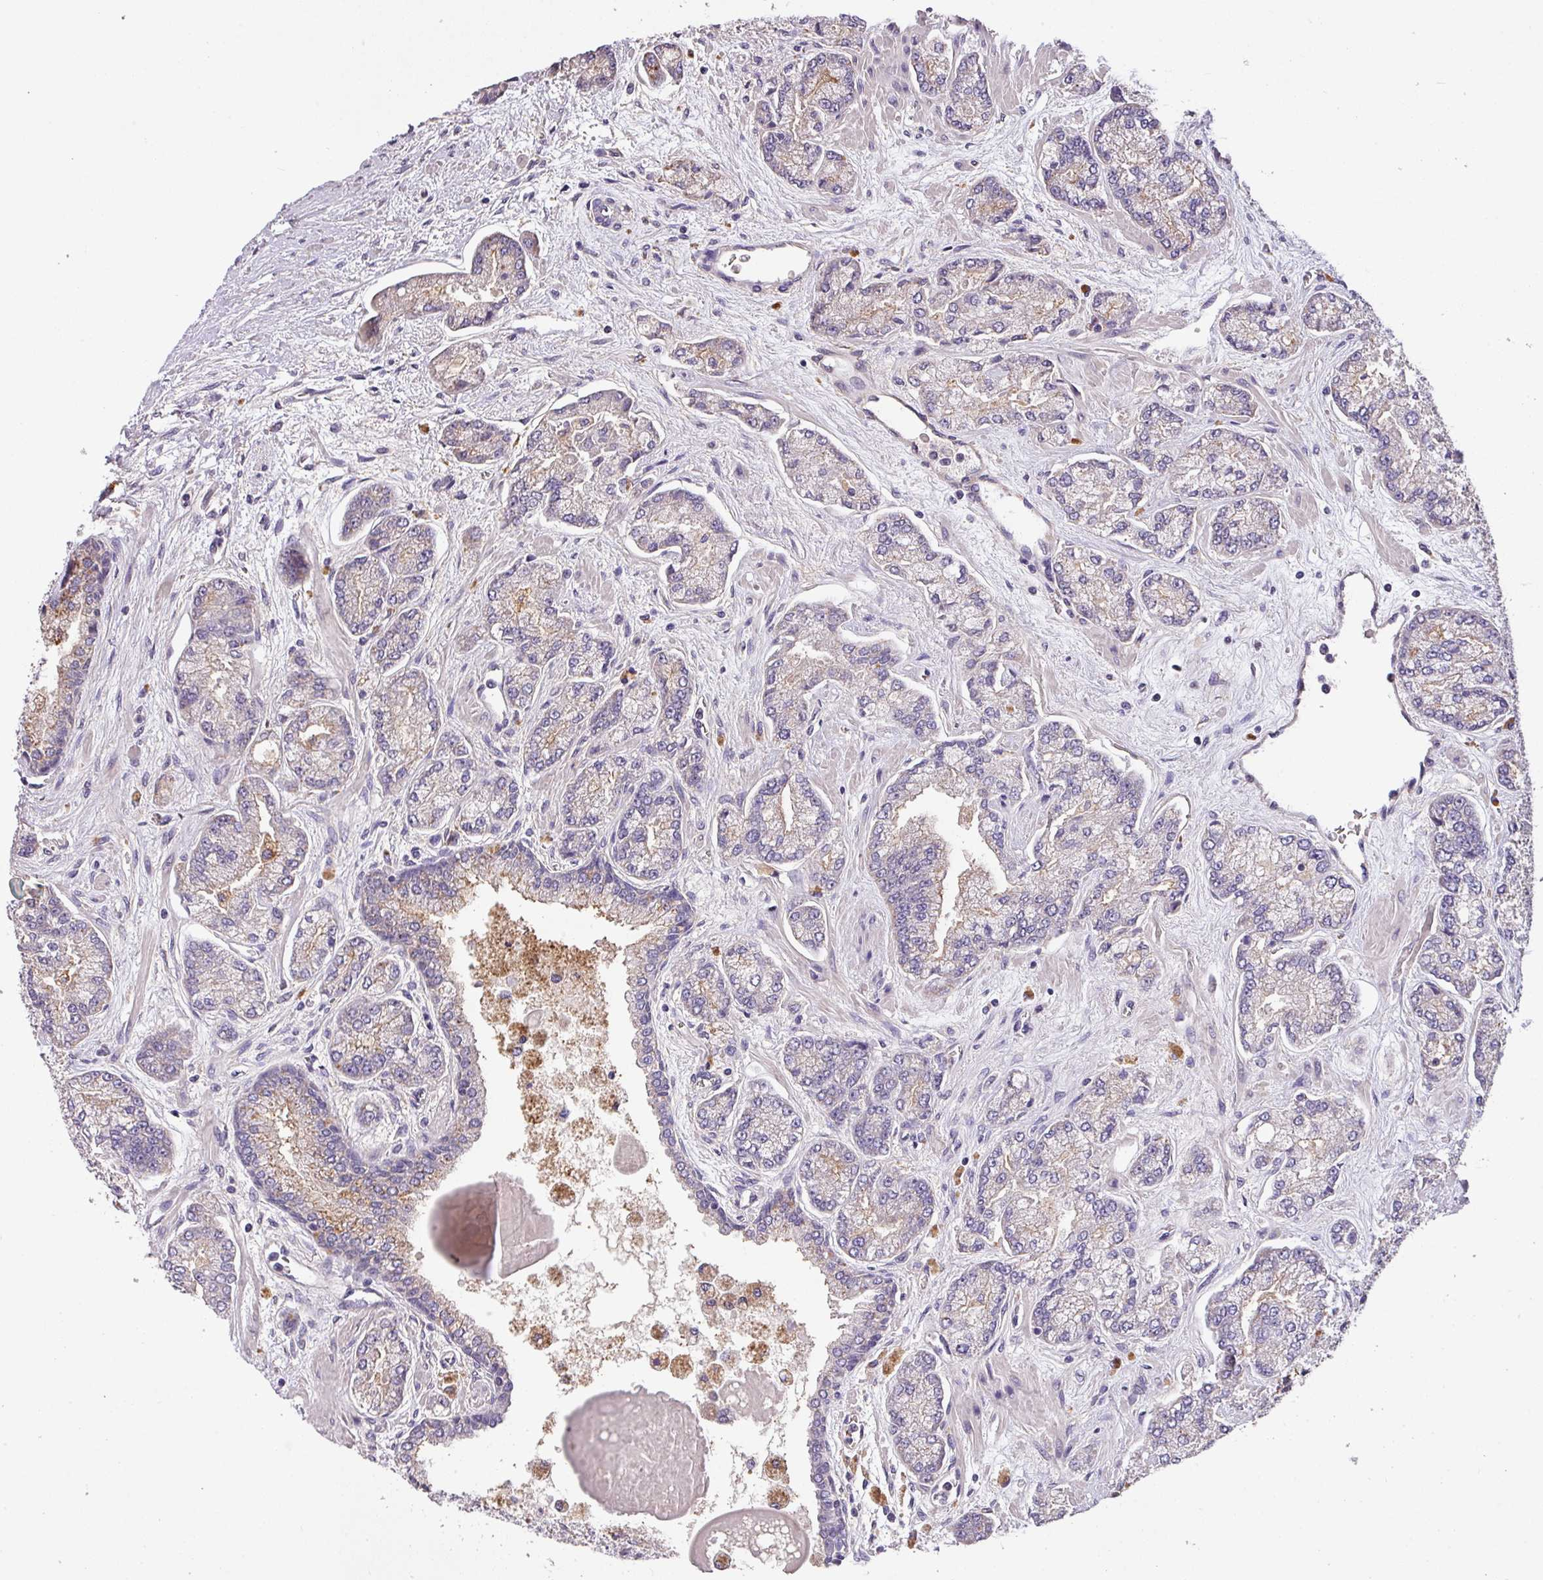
{"staining": {"intensity": "weak", "quantity": "25%-75%", "location": "cytoplasmic/membranous"}, "tissue": "prostate cancer", "cell_type": "Tumor cells", "image_type": "cancer", "snomed": [{"axis": "morphology", "description": "Adenocarcinoma, High grade"}, {"axis": "topography", "description": "Prostate"}], "caption": "This image exhibits adenocarcinoma (high-grade) (prostate) stained with IHC to label a protein in brown. The cytoplasmic/membranous of tumor cells show weak positivity for the protein. Nuclei are counter-stained blue.", "gene": "PRADC1", "patient": {"sex": "male", "age": 68}}